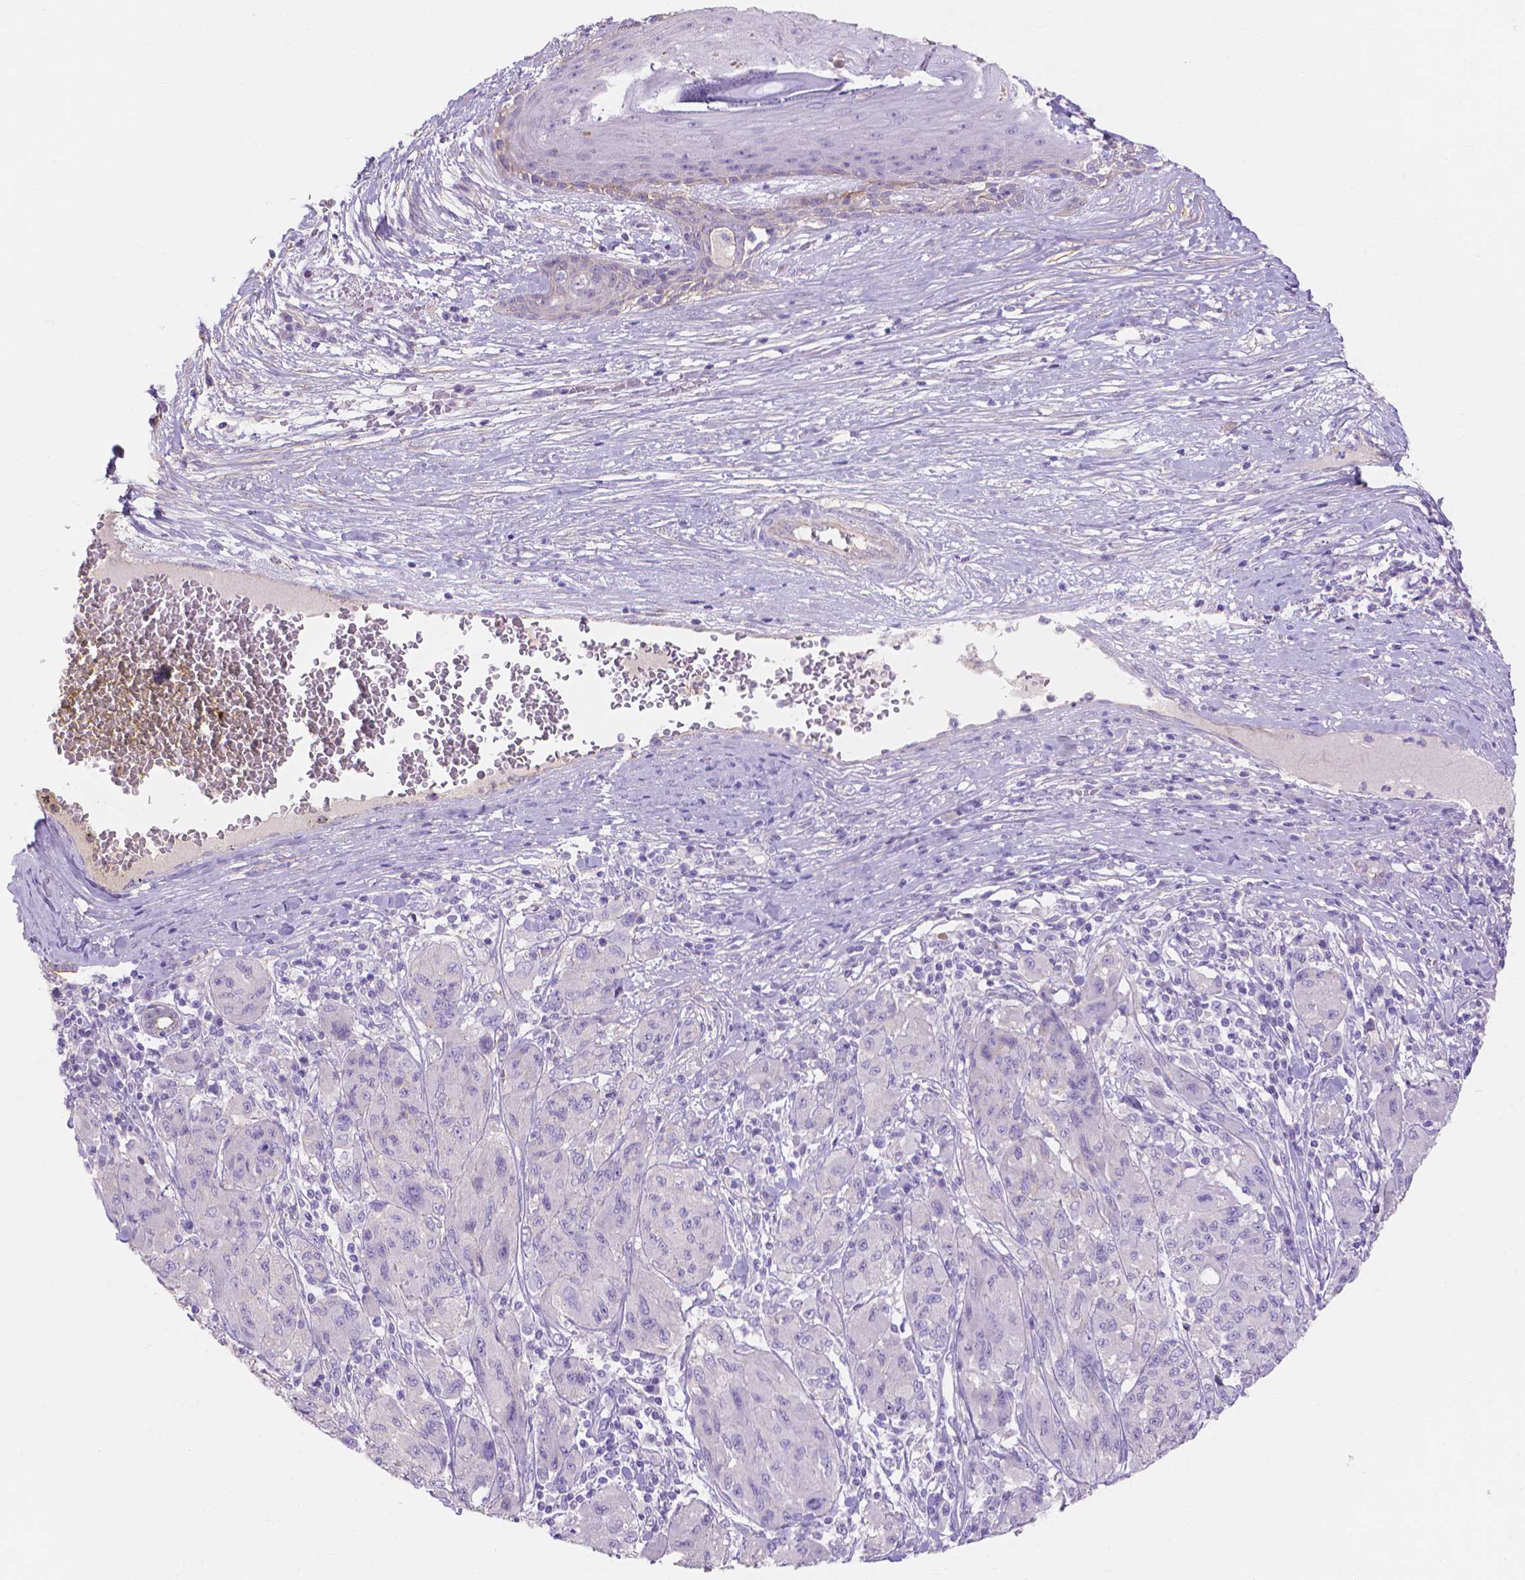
{"staining": {"intensity": "negative", "quantity": "none", "location": "none"}, "tissue": "melanoma", "cell_type": "Tumor cells", "image_type": "cancer", "snomed": [{"axis": "morphology", "description": "Malignant melanoma, NOS"}, {"axis": "topography", "description": "Skin"}], "caption": "IHC image of neoplastic tissue: human malignant melanoma stained with DAB (3,3'-diaminobenzidine) exhibits no significant protein positivity in tumor cells. (Stains: DAB immunohistochemistry (IHC) with hematoxylin counter stain, Microscopy: brightfield microscopy at high magnification).", "gene": "MBLAC1", "patient": {"sex": "female", "age": 91}}